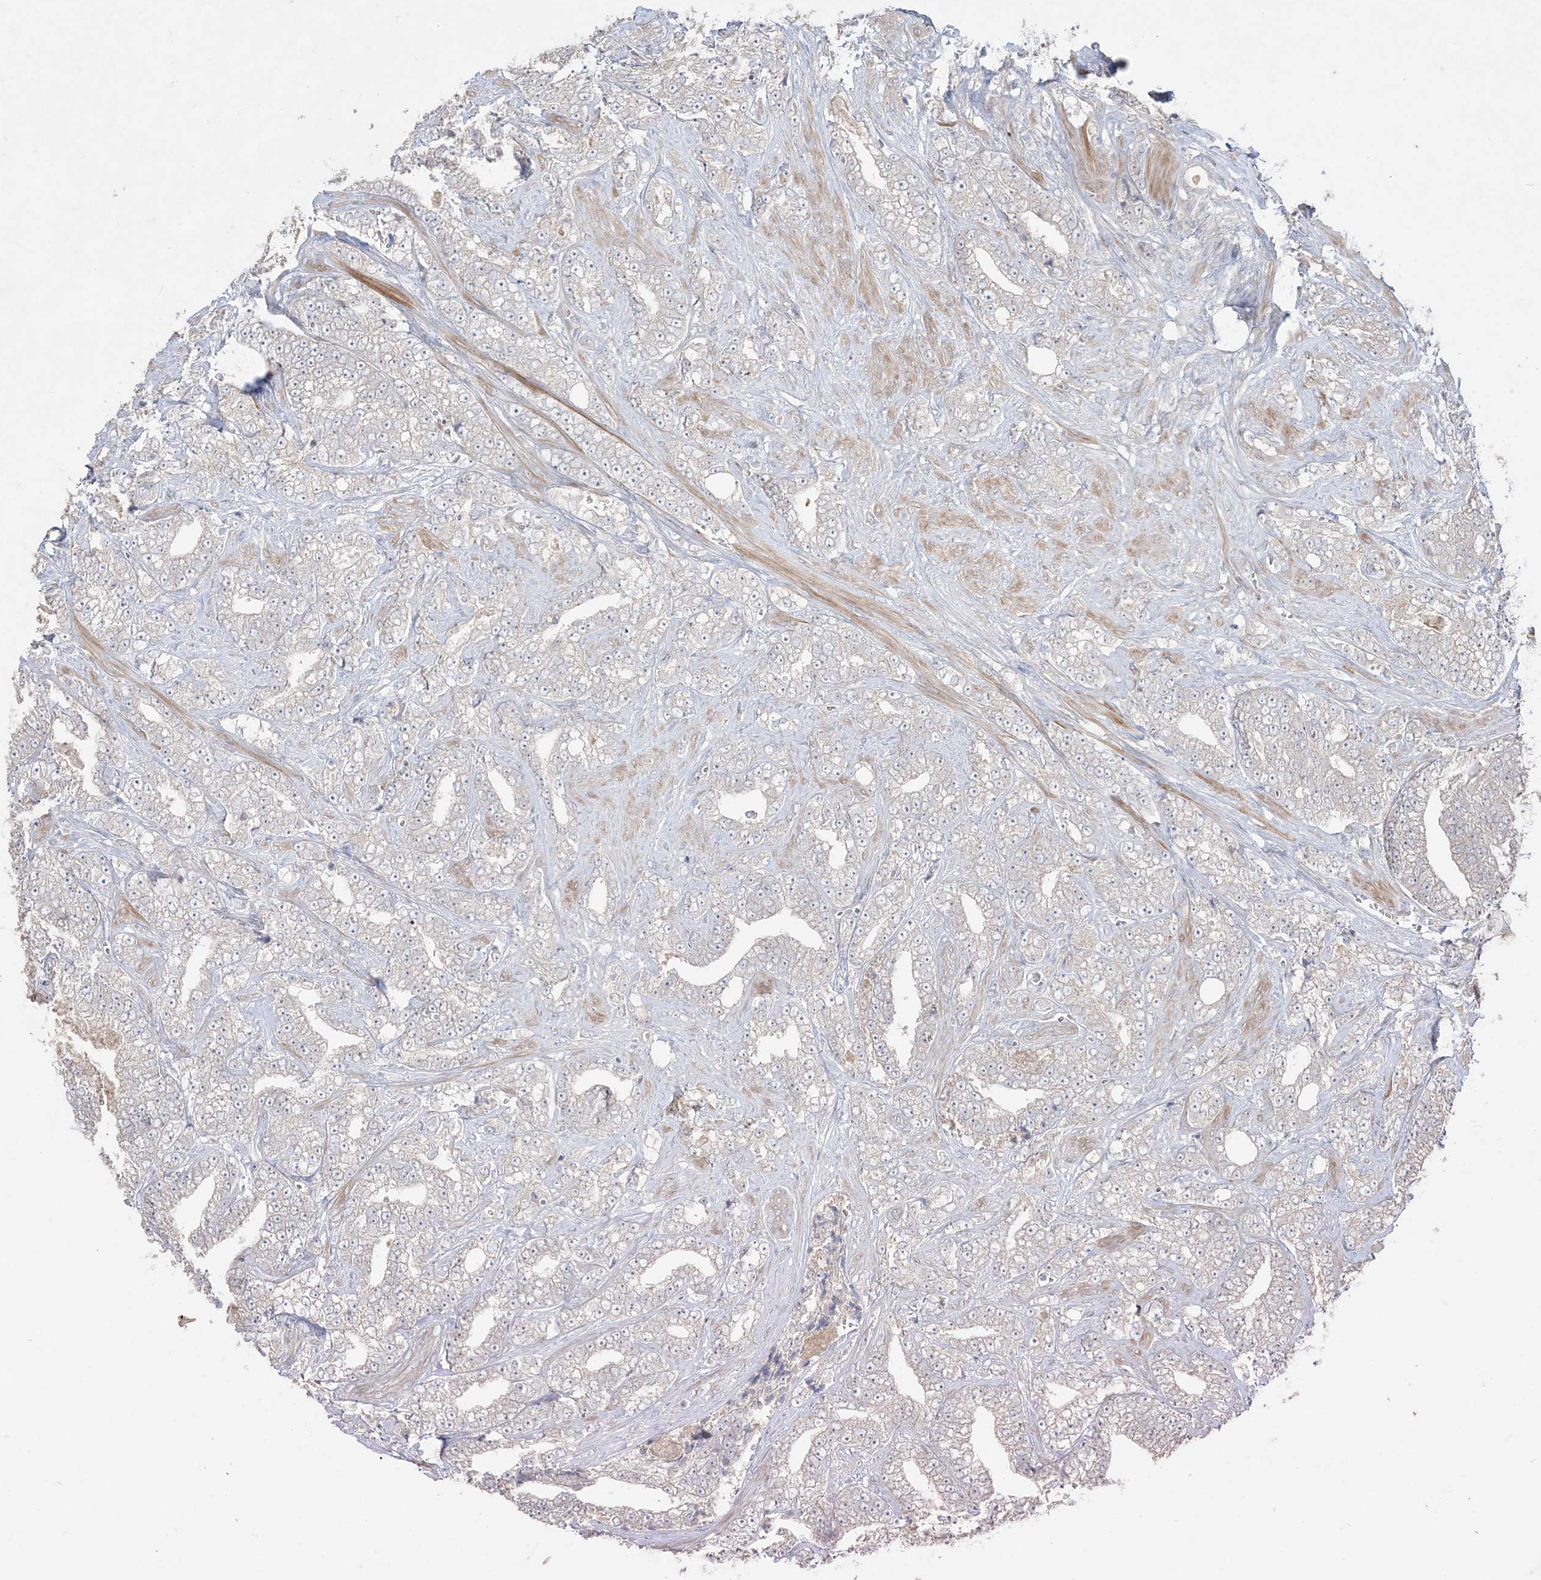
{"staining": {"intensity": "negative", "quantity": "none", "location": "none"}, "tissue": "prostate cancer", "cell_type": "Tumor cells", "image_type": "cancer", "snomed": [{"axis": "morphology", "description": "Adenocarcinoma, High grade"}, {"axis": "topography", "description": "Prostate and seminal vesicle, NOS"}], "caption": "IHC of human adenocarcinoma (high-grade) (prostate) reveals no staining in tumor cells.", "gene": "SH3BP4", "patient": {"sex": "male", "age": 67}}